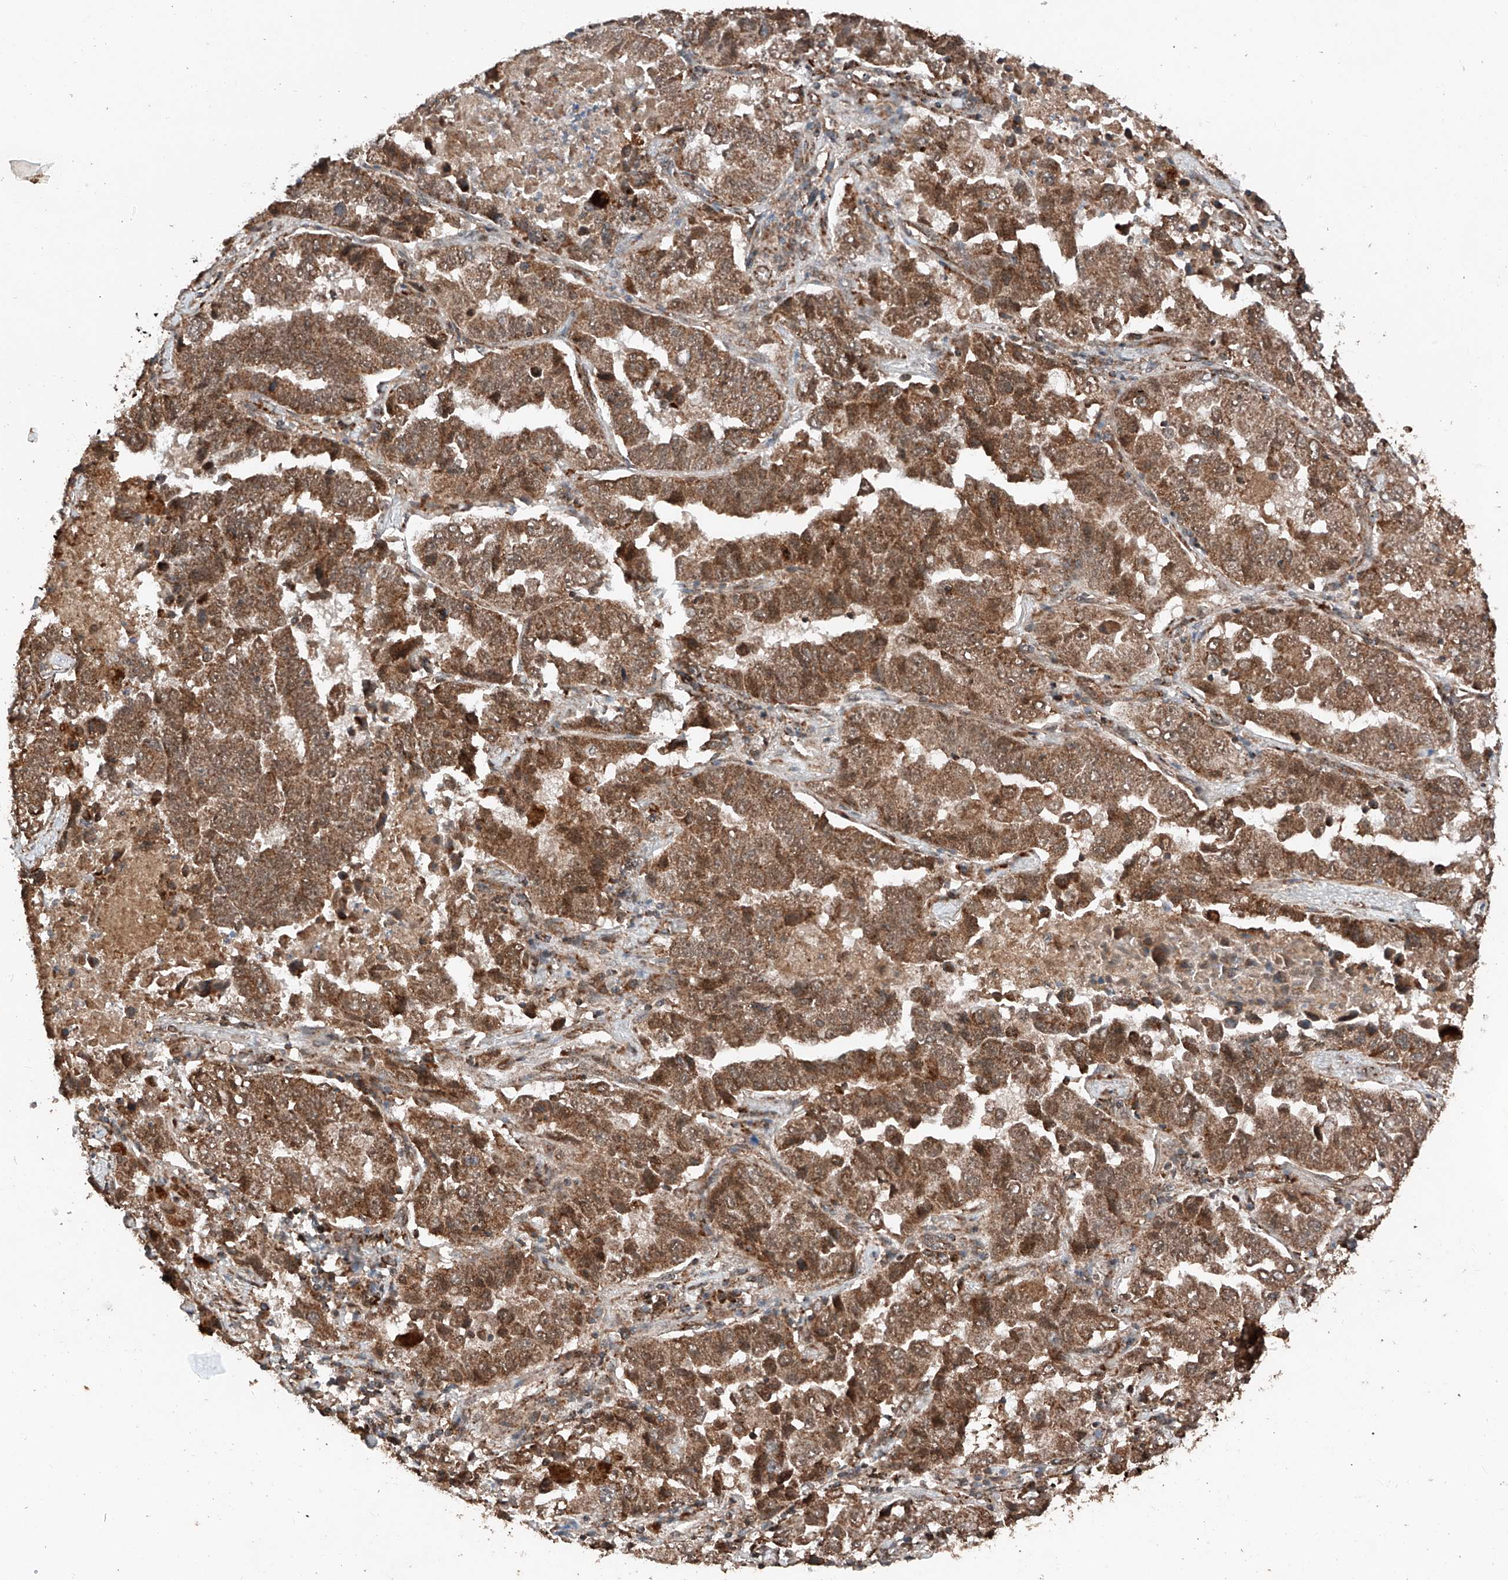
{"staining": {"intensity": "moderate", "quantity": ">75%", "location": "cytoplasmic/membranous"}, "tissue": "lung cancer", "cell_type": "Tumor cells", "image_type": "cancer", "snomed": [{"axis": "morphology", "description": "Adenocarcinoma, NOS"}, {"axis": "topography", "description": "Lung"}], "caption": "The immunohistochemical stain shows moderate cytoplasmic/membranous staining in tumor cells of lung cancer (adenocarcinoma) tissue.", "gene": "ZSCAN29", "patient": {"sex": "female", "age": 51}}